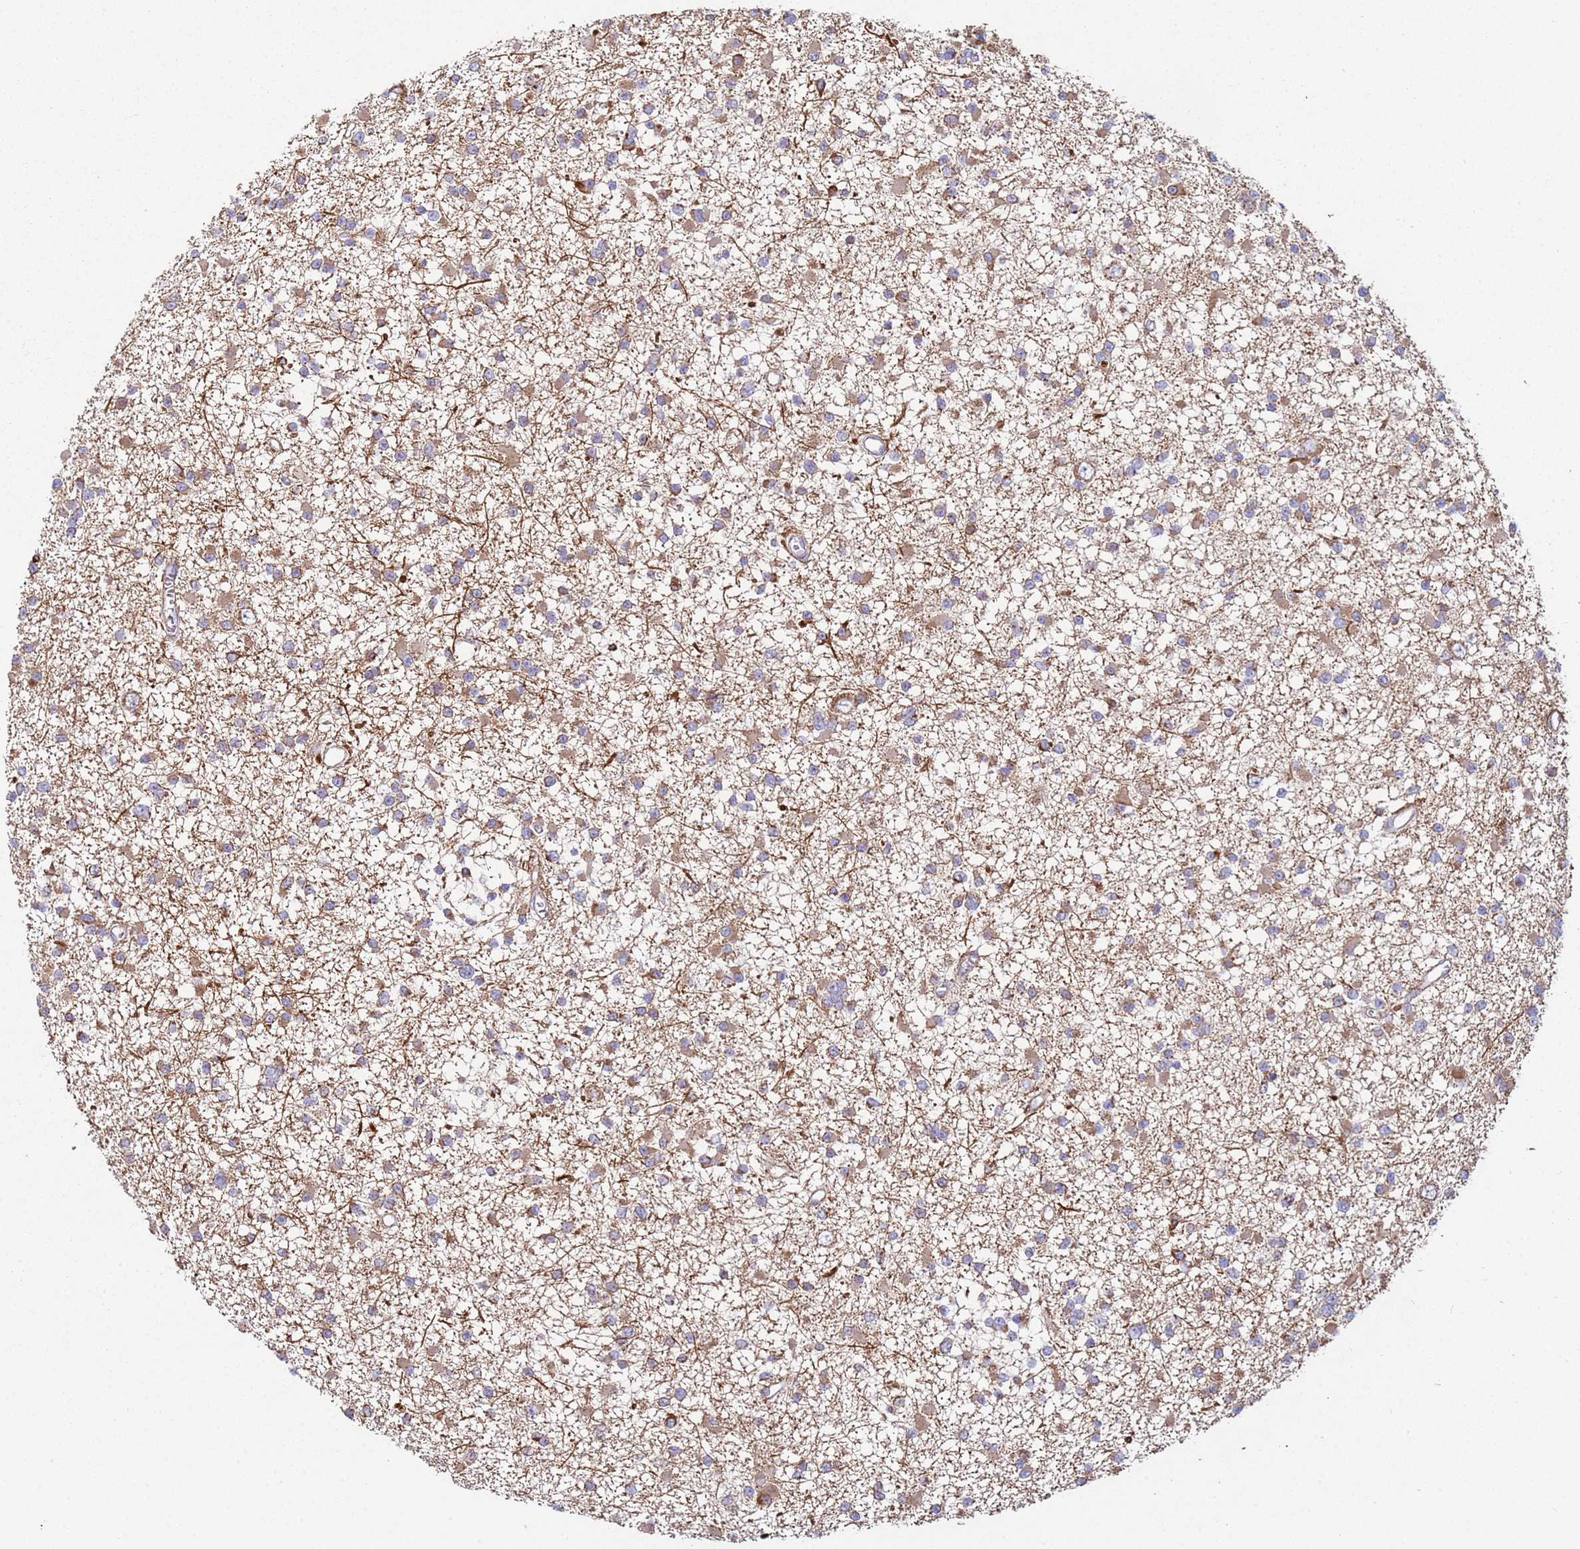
{"staining": {"intensity": "moderate", "quantity": "<25%", "location": "cytoplasmic/membranous"}, "tissue": "glioma", "cell_type": "Tumor cells", "image_type": "cancer", "snomed": [{"axis": "morphology", "description": "Glioma, malignant, Low grade"}, {"axis": "topography", "description": "Brain"}], "caption": "Protein staining displays moderate cytoplasmic/membranous expression in about <25% of tumor cells in malignant glioma (low-grade).", "gene": "FBXO33", "patient": {"sex": "female", "age": 22}}